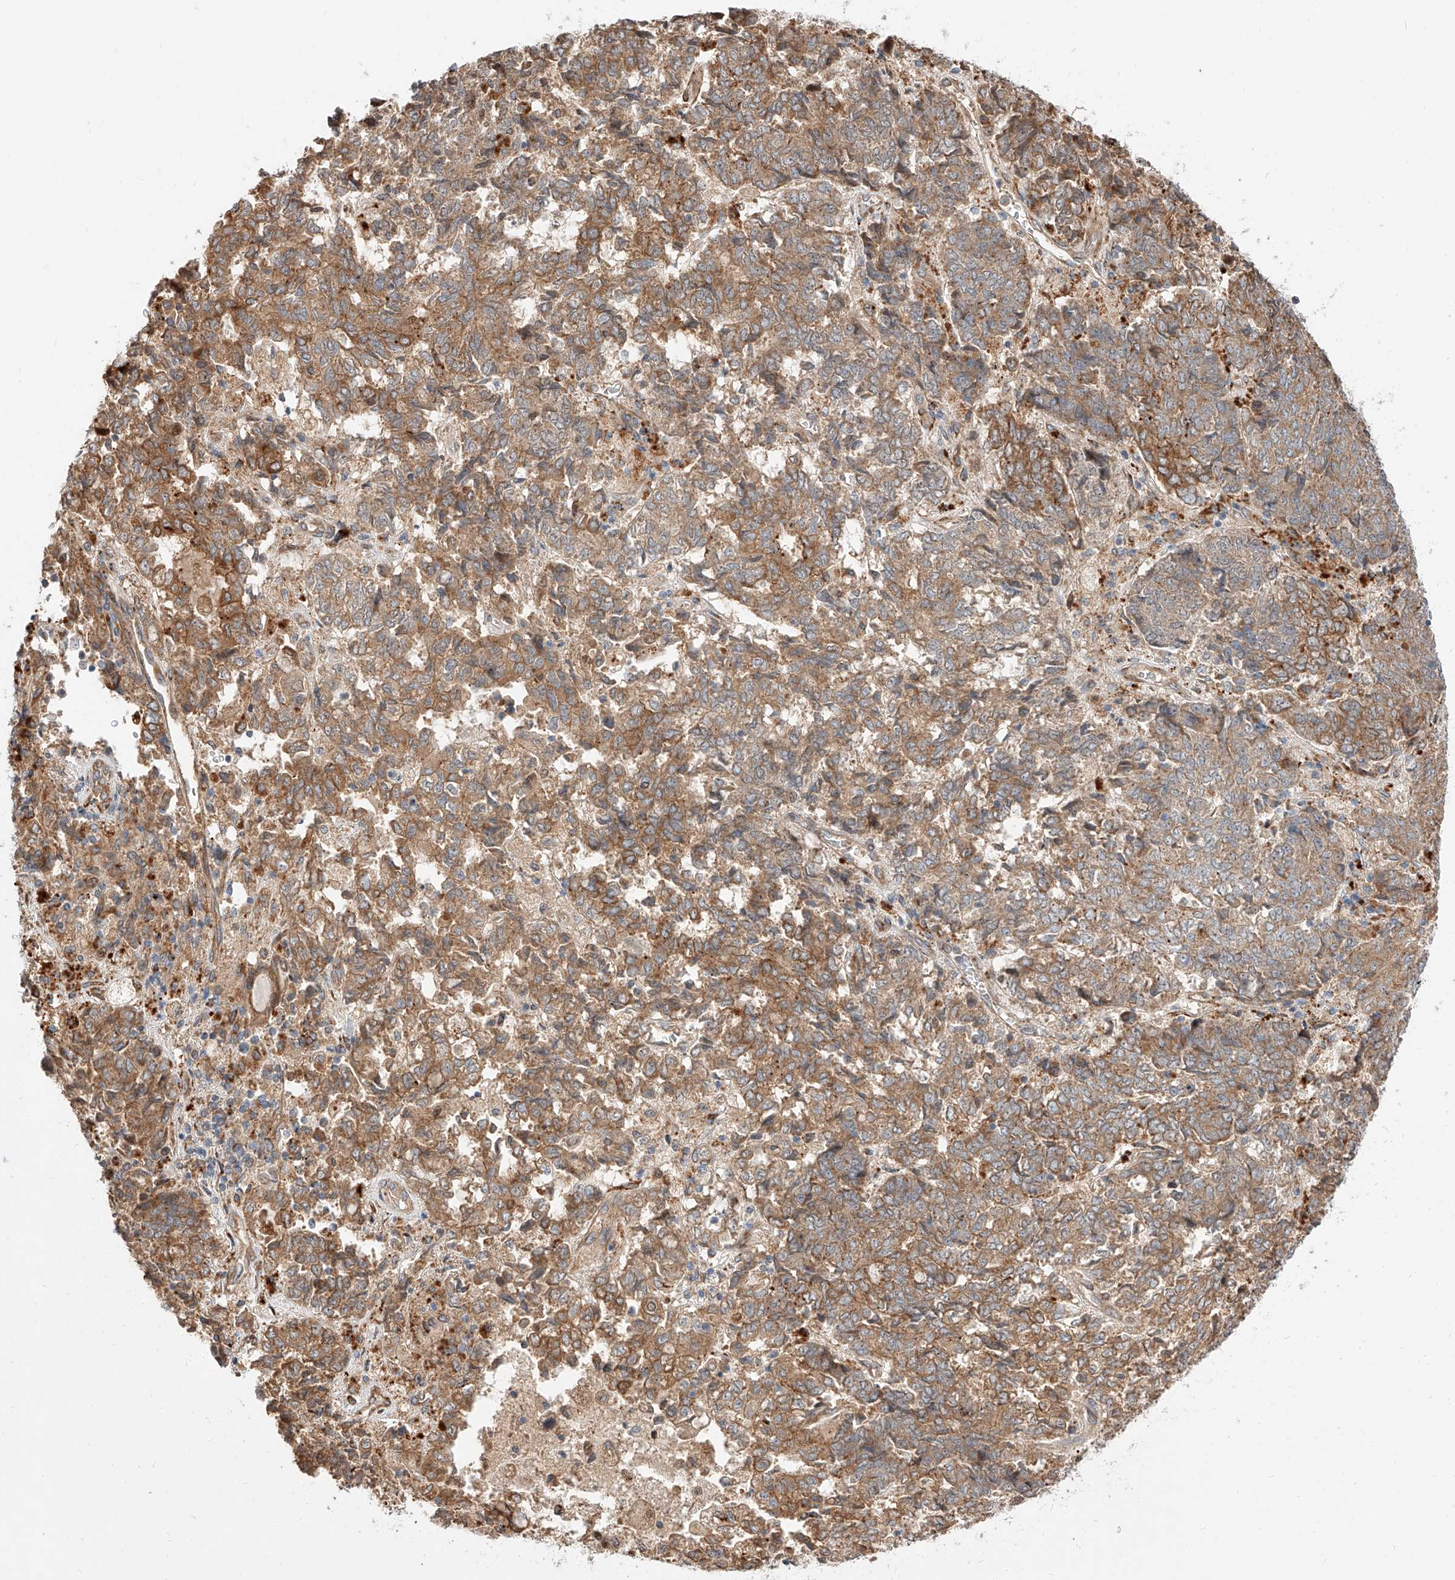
{"staining": {"intensity": "moderate", "quantity": "25%-75%", "location": "cytoplasmic/membranous"}, "tissue": "endometrial cancer", "cell_type": "Tumor cells", "image_type": "cancer", "snomed": [{"axis": "morphology", "description": "Adenocarcinoma, NOS"}, {"axis": "topography", "description": "Endometrium"}], "caption": "Moderate cytoplasmic/membranous protein positivity is appreciated in about 25%-75% of tumor cells in endometrial cancer.", "gene": "DIRAS3", "patient": {"sex": "female", "age": 80}}